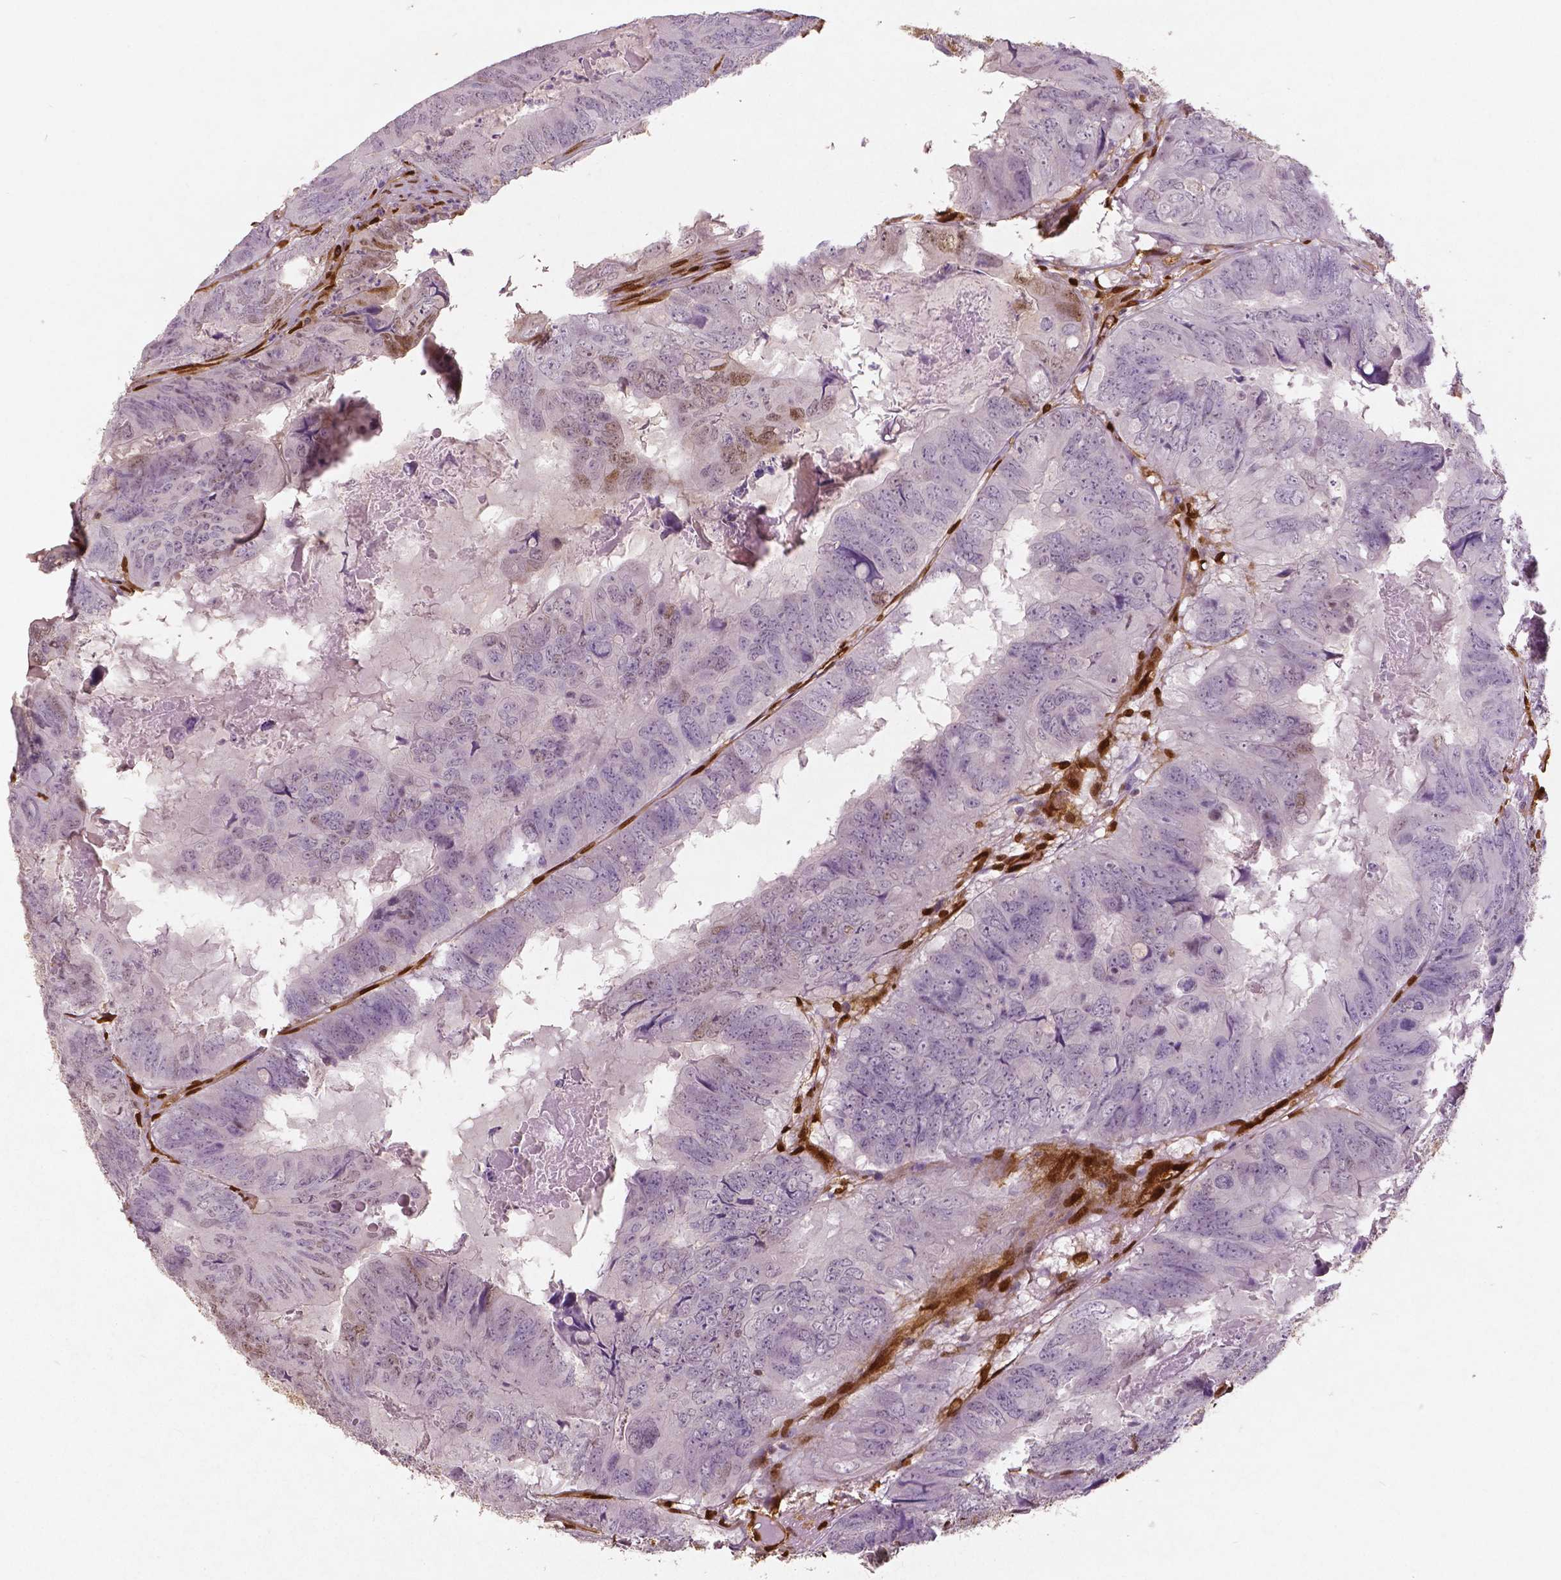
{"staining": {"intensity": "negative", "quantity": "none", "location": "none"}, "tissue": "colorectal cancer", "cell_type": "Tumor cells", "image_type": "cancer", "snomed": [{"axis": "morphology", "description": "Adenocarcinoma, NOS"}, {"axis": "topography", "description": "Colon"}], "caption": "IHC photomicrograph of colorectal cancer (adenocarcinoma) stained for a protein (brown), which demonstrates no positivity in tumor cells.", "gene": "WWTR1", "patient": {"sex": "male", "age": 79}}